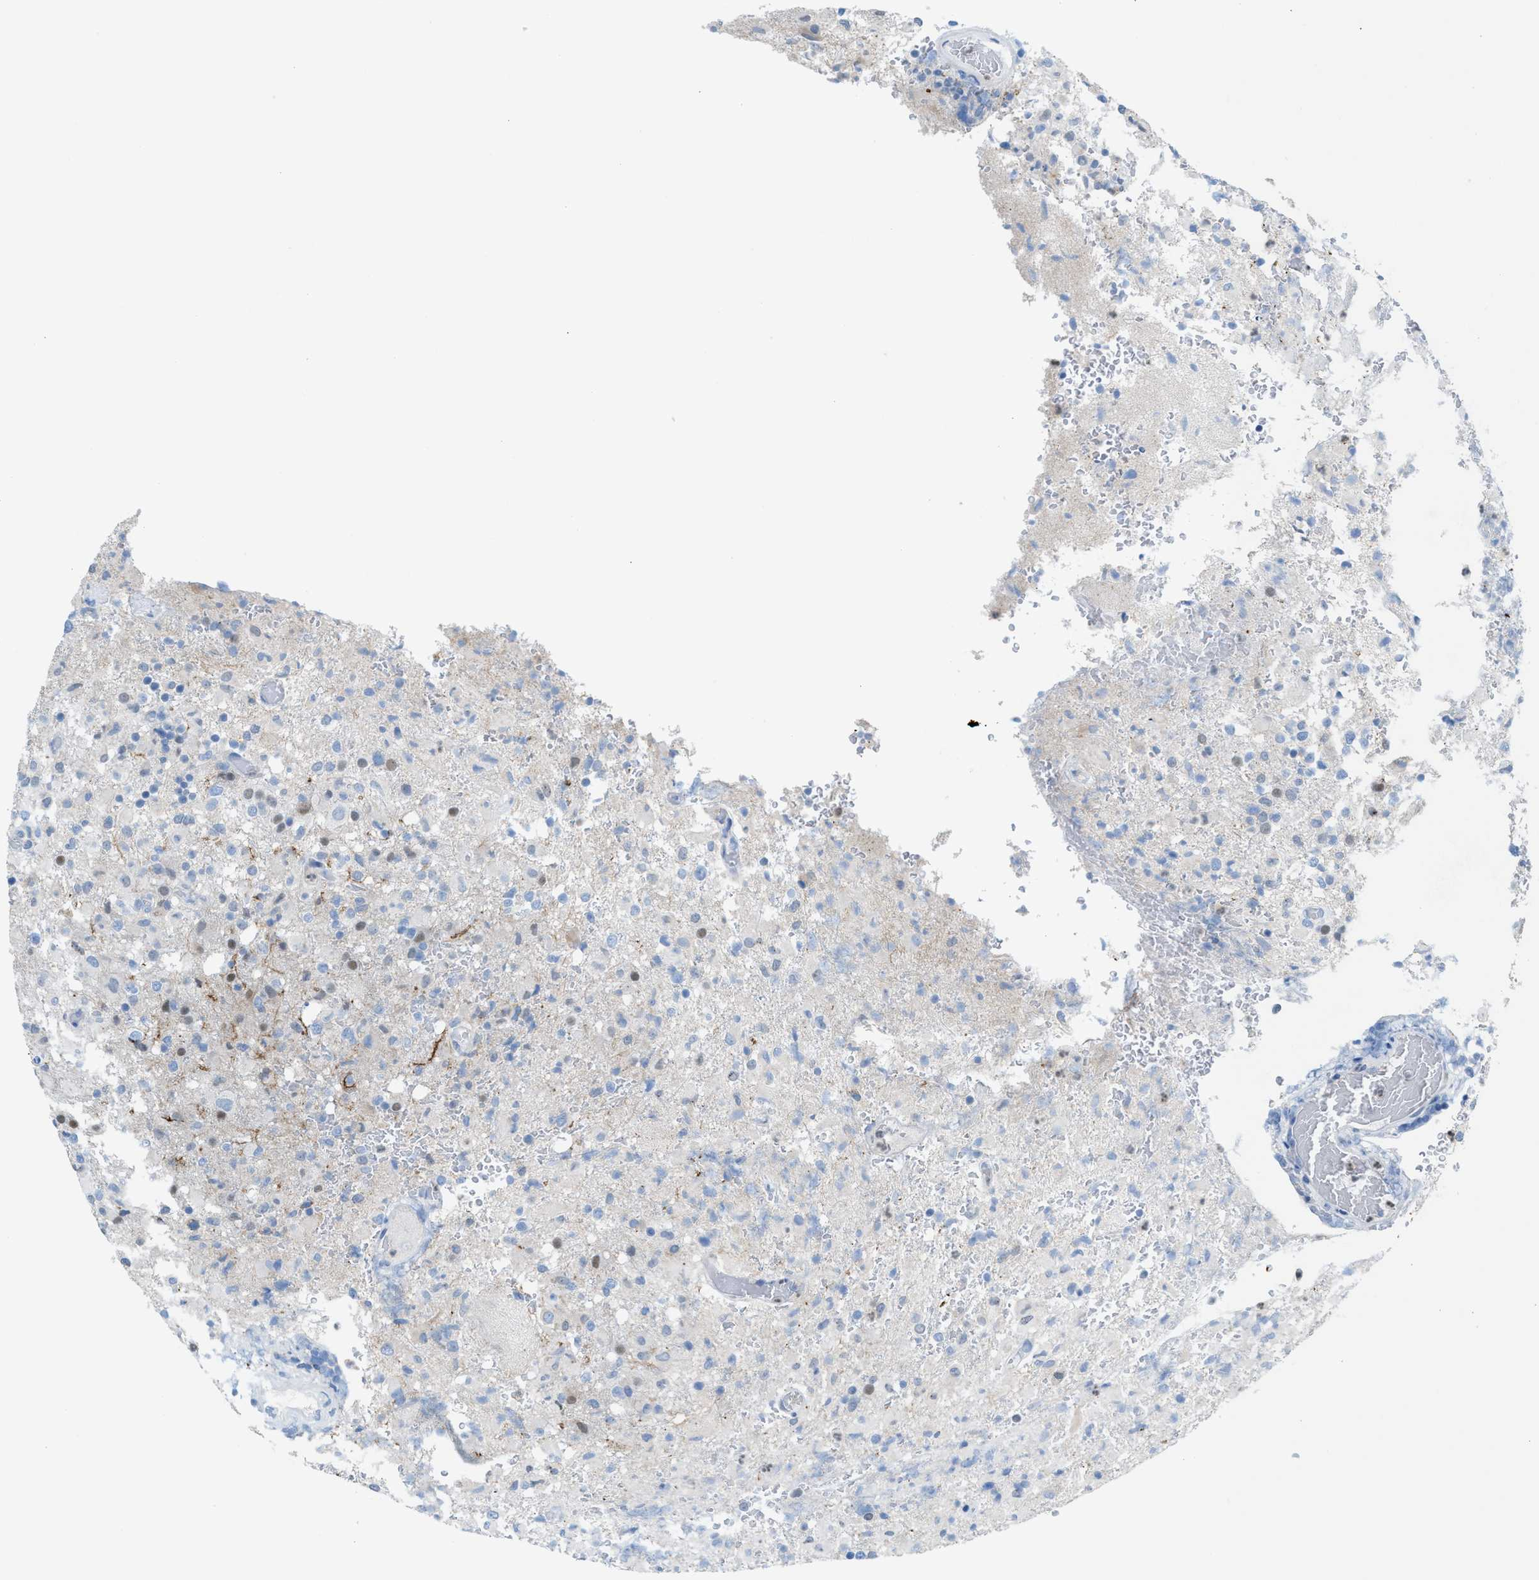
{"staining": {"intensity": "weak", "quantity": "<25%", "location": "nuclear"}, "tissue": "glioma", "cell_type": "Tumor cells", "image_type": "cancer", "snomed": [{"axis": "morphology", "description": "Glioma, malignant, High grade"}, {"axis": "topography", "description": "Brain"}], "caption": "Tumor cells are negative for brown protein staining in high-grade glioma (malignant). The staining is performed using DAB brown chromogen with nuclei counter-stained in using hematoxylin.", "gene": "PPM1D", "patient": {"sex": "female", "age": 57}}